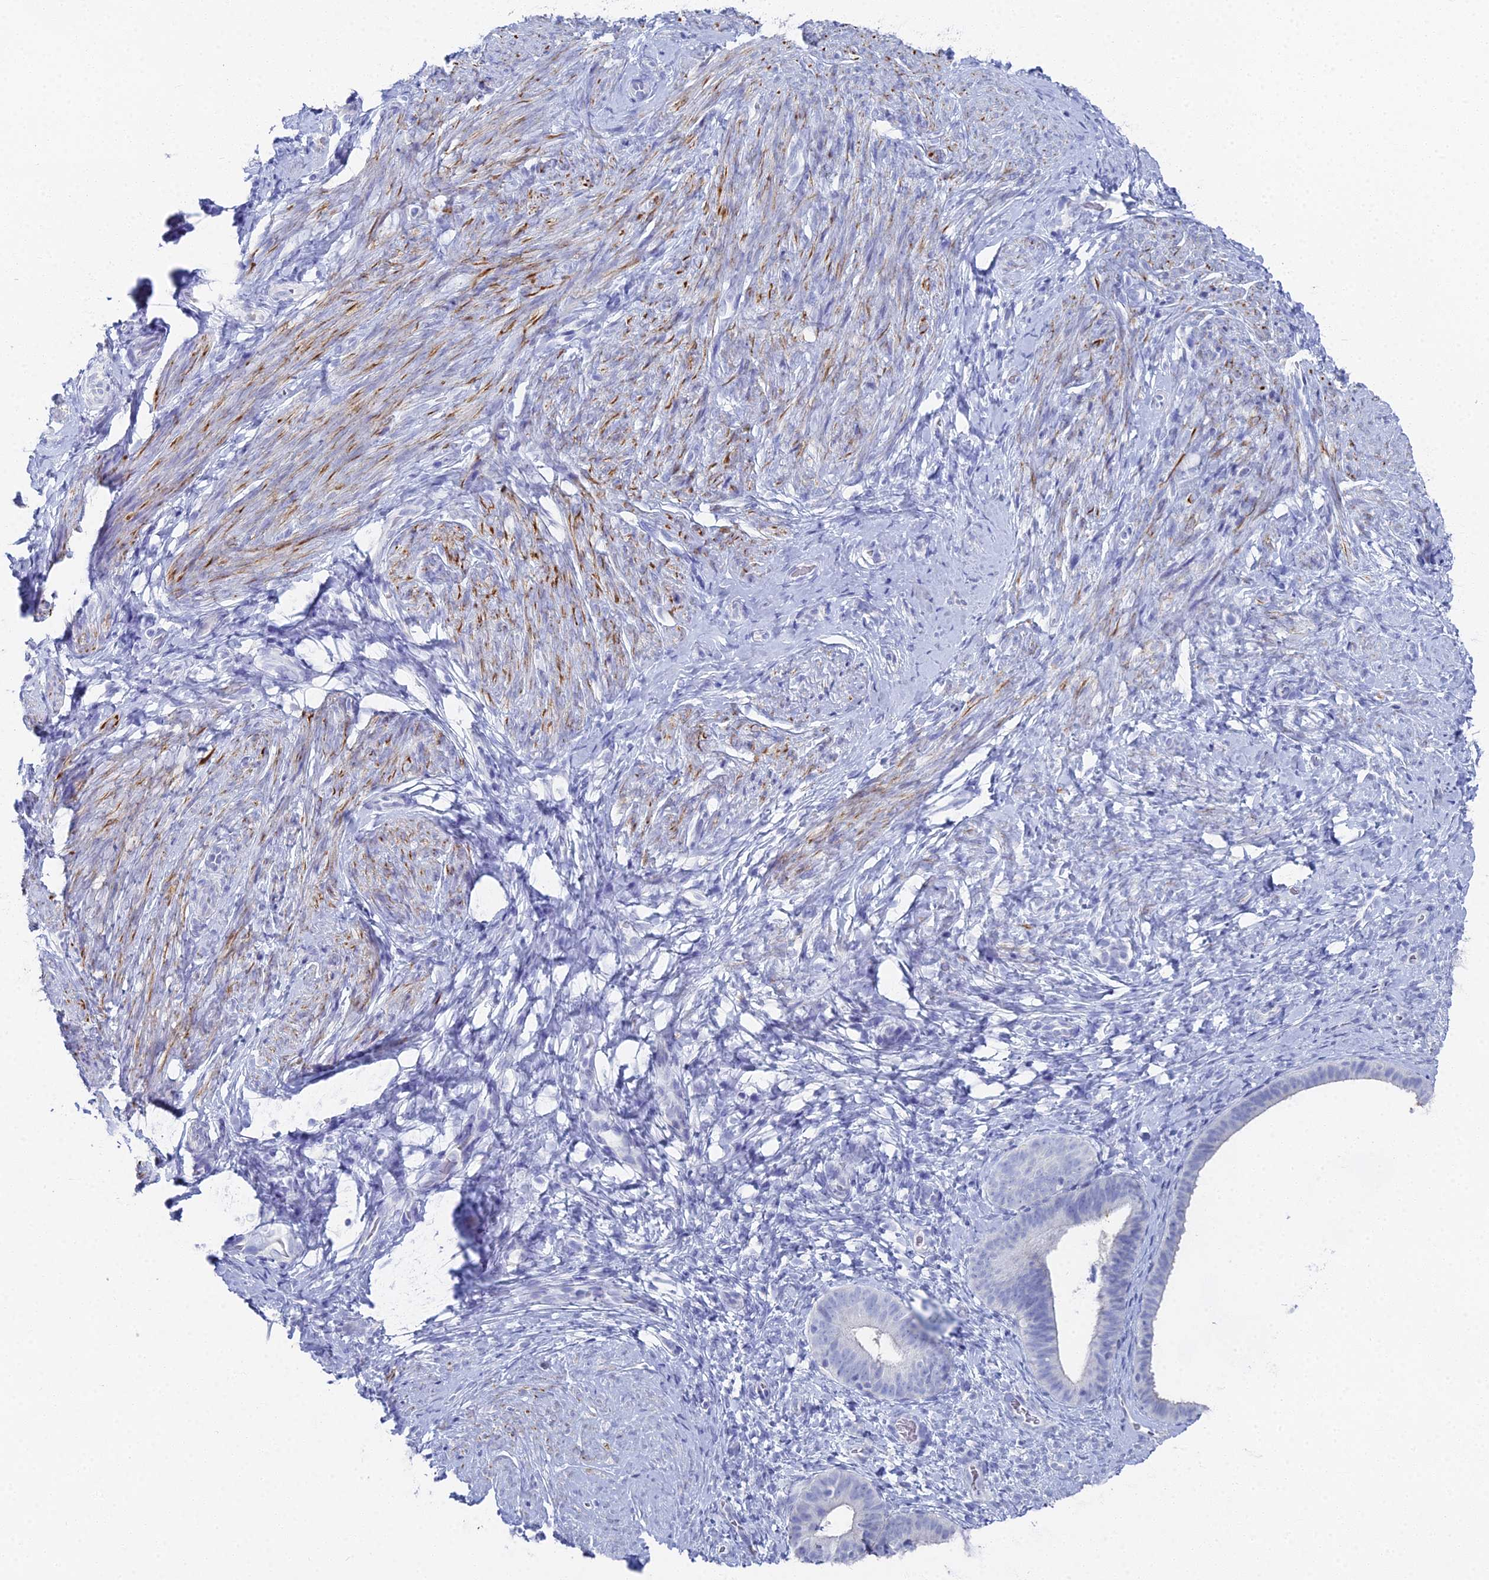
{"staining": {"intensity": "negative", "quantity": "none", "location": "none"}, "tissue": "endometrium", "cell_type": "Cells in endometrial stroma", "image_type": "normal", "snomed": [{"axis": "morphology", "description": "Normal tissue, NOS"}, {"axis": "topography", "description": "Endometrium"}], "caption": "Protein analysis of normal endometrium exhibits no significant positivity in cells in endometrial stroma. (DAB (3,3'-diaminobenzidine) IHC, high magnification).", "gene": "ALPP", "patient": {"sex": "female", "age": 65}}